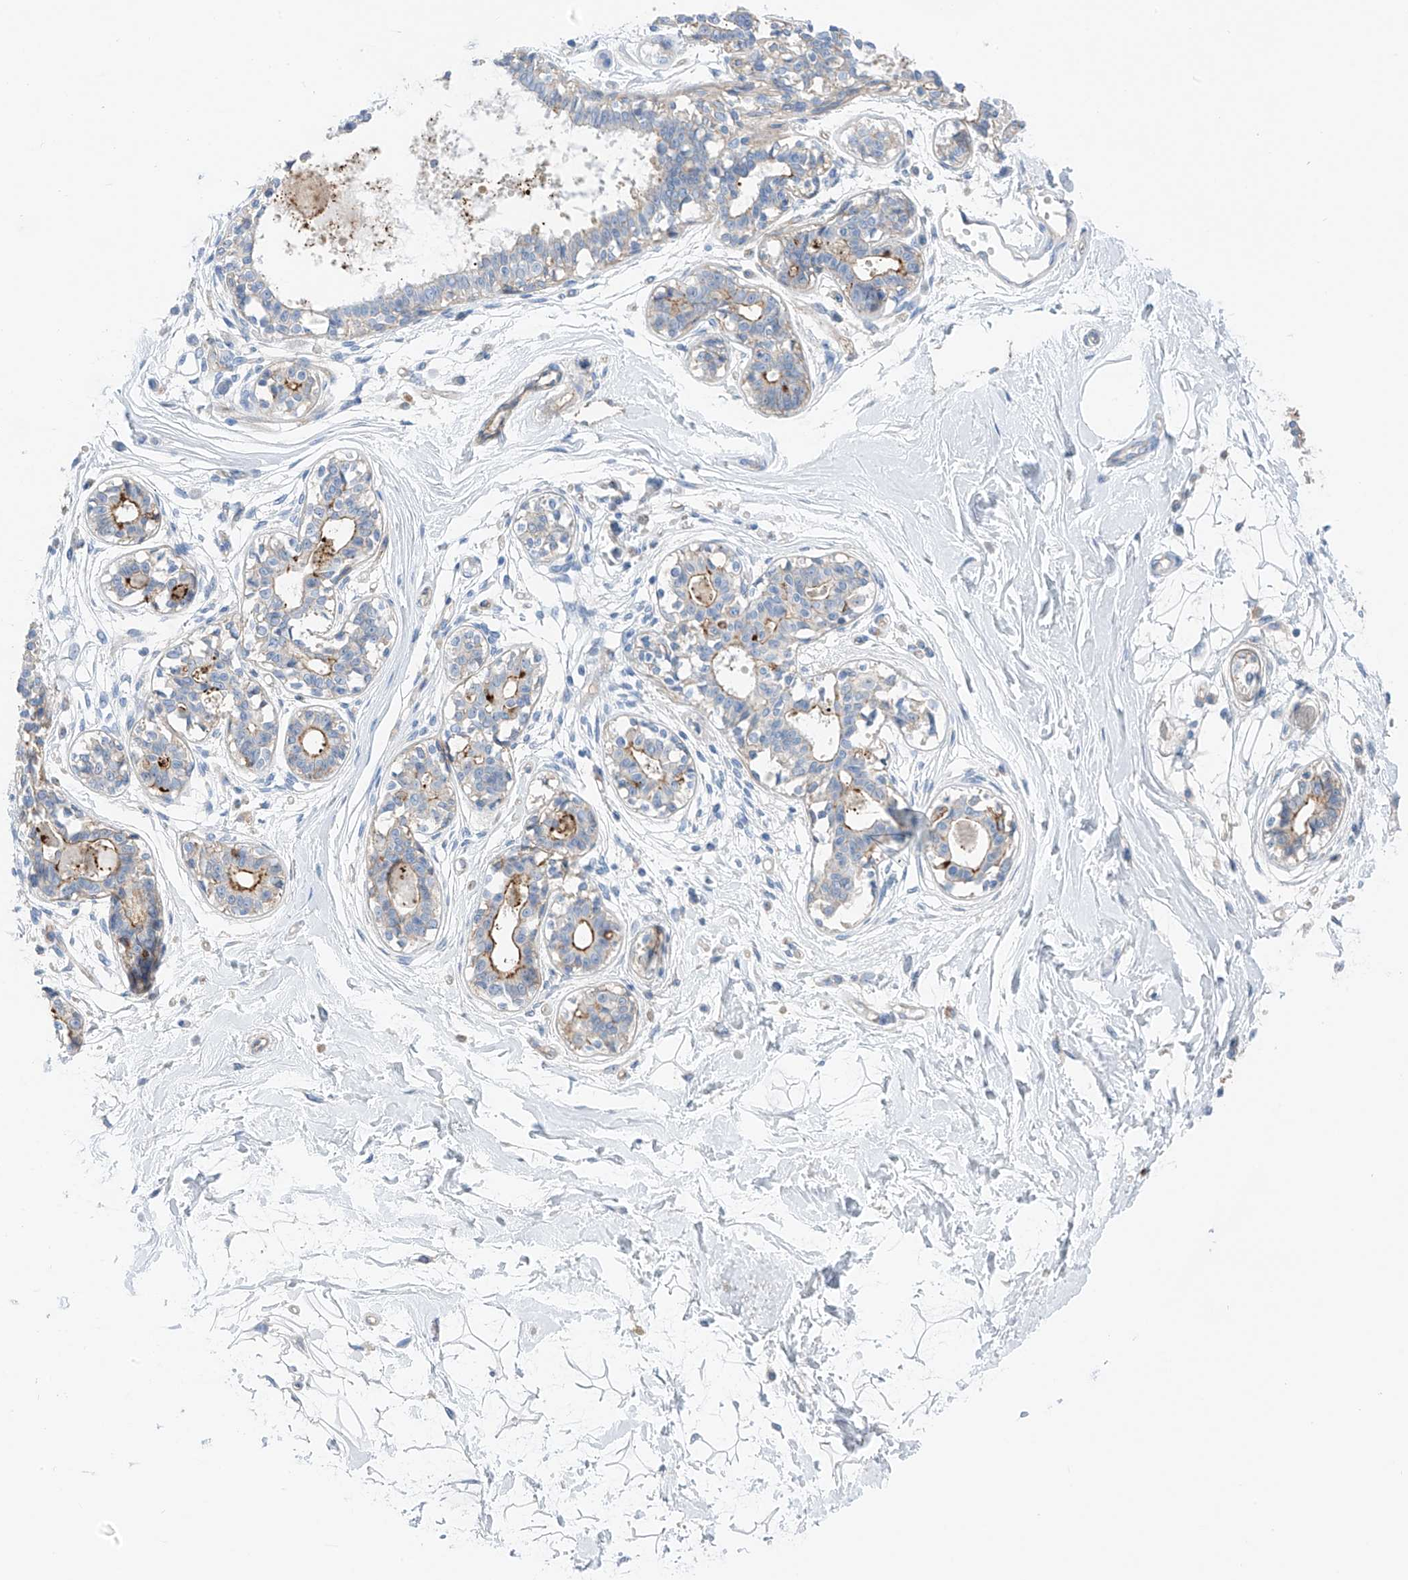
{"staining": {"intensity": "negative", "quantity": "none", "location": "none"}, "tissue": "breast", "cell_type": "Adipocytes", "image_type": "normal", "snomed": [{"axis": "morphology", "description": "Normal tissue, NOS"}, {"axis": "topography", "description": "Breast"}], "caption": "Micrograph shows no significant protein staining in adipocytes of benign breast.", "gene": "ITGA9", "patient": {"sex": "female", "age": 45}}